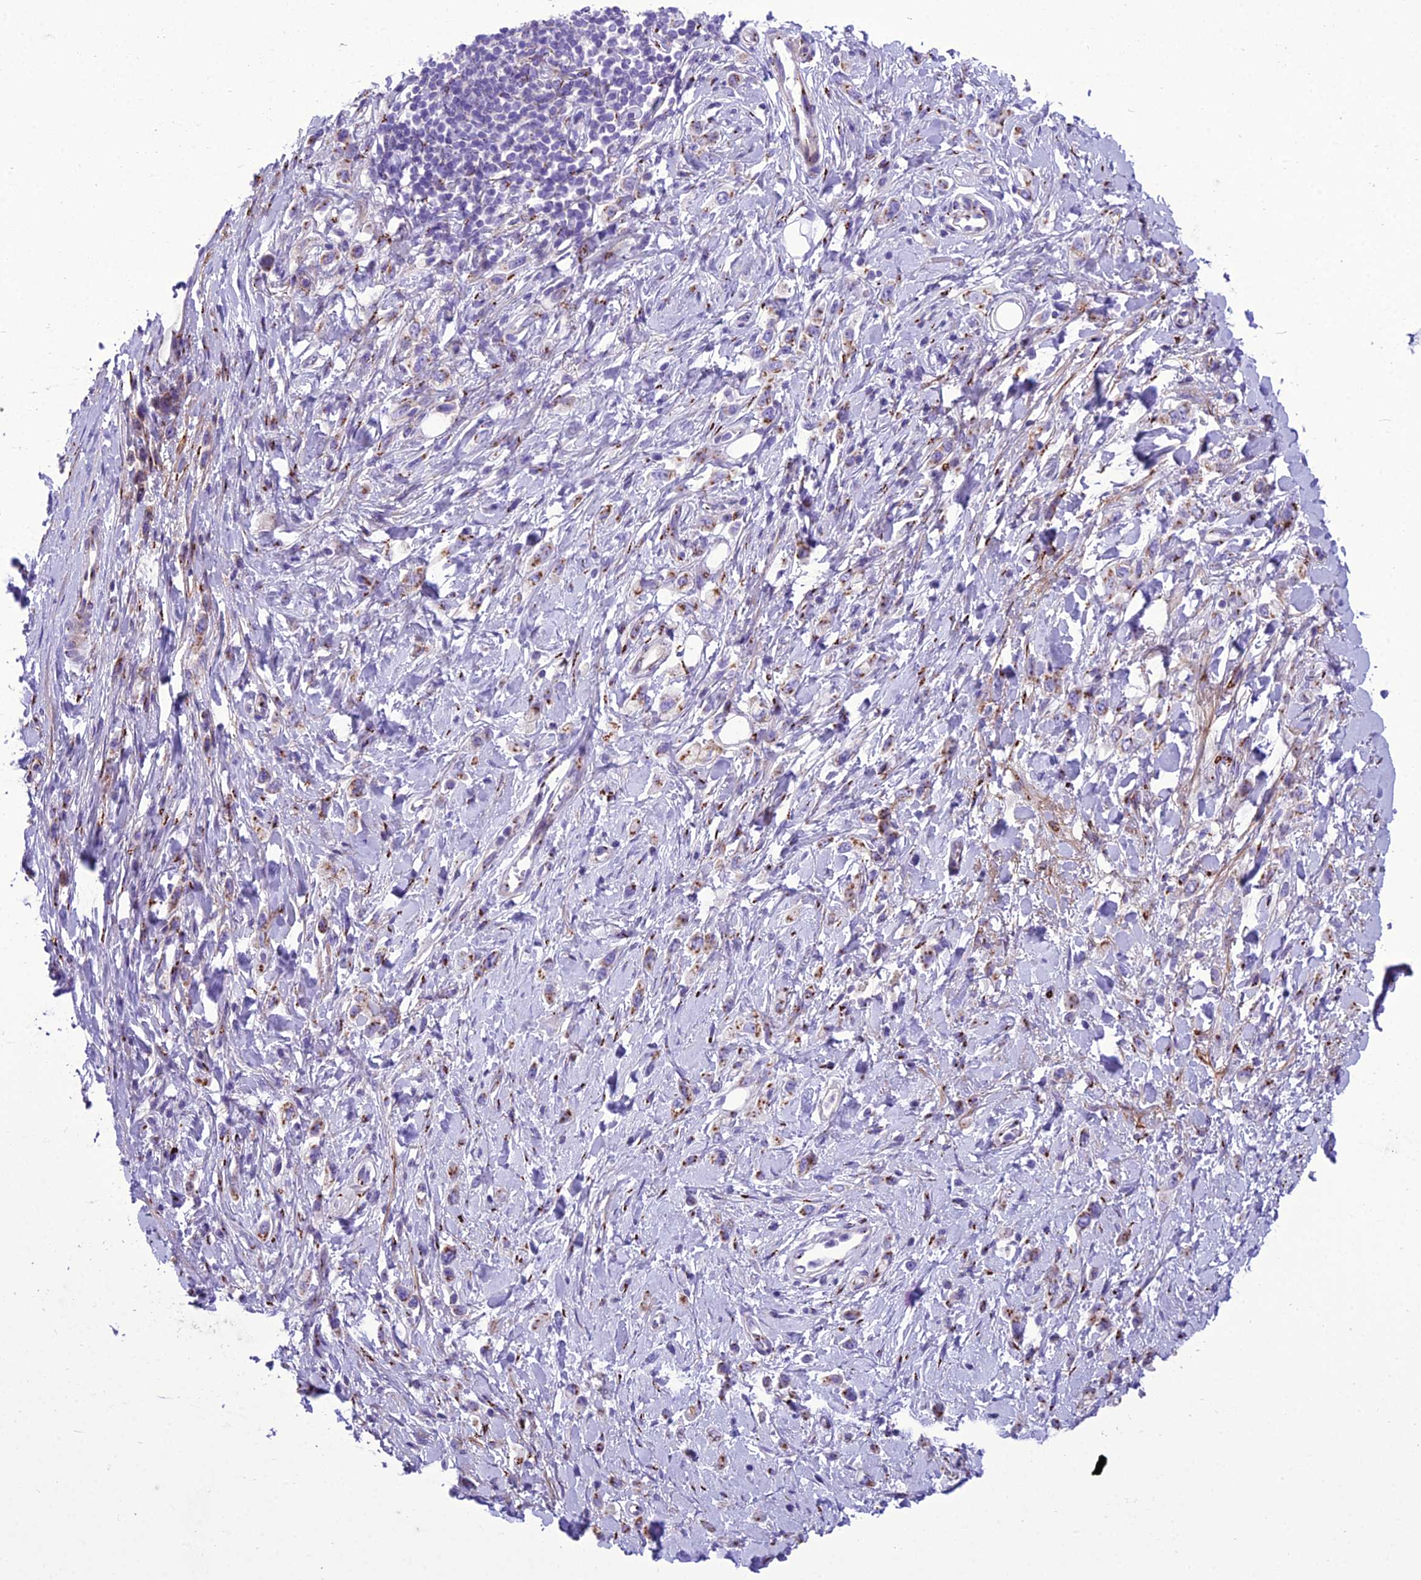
{"staining": {"intensity": "moderate", "quantity": ">75%", "location": "cytoplasmic/membranous"}, "tissue": "stomach cancer", "cell_type": "Tumor cells", "image_type": "cancer", "snomed": [{"axis": "morphology", "description": "Adenocarcinoma, NOS"}, {"axis": "topography", "description": "Stomach"}], "caption": "Adenocarcinoma (stomach) stained for a protein exhibits moderate cytoplasmic/membranous positivity in tumor cells. The protein is shown in brown color, while the nuclei are stained blue.", "gene": "GOLM2", "patient": {"sex": "female", "age": 65}}